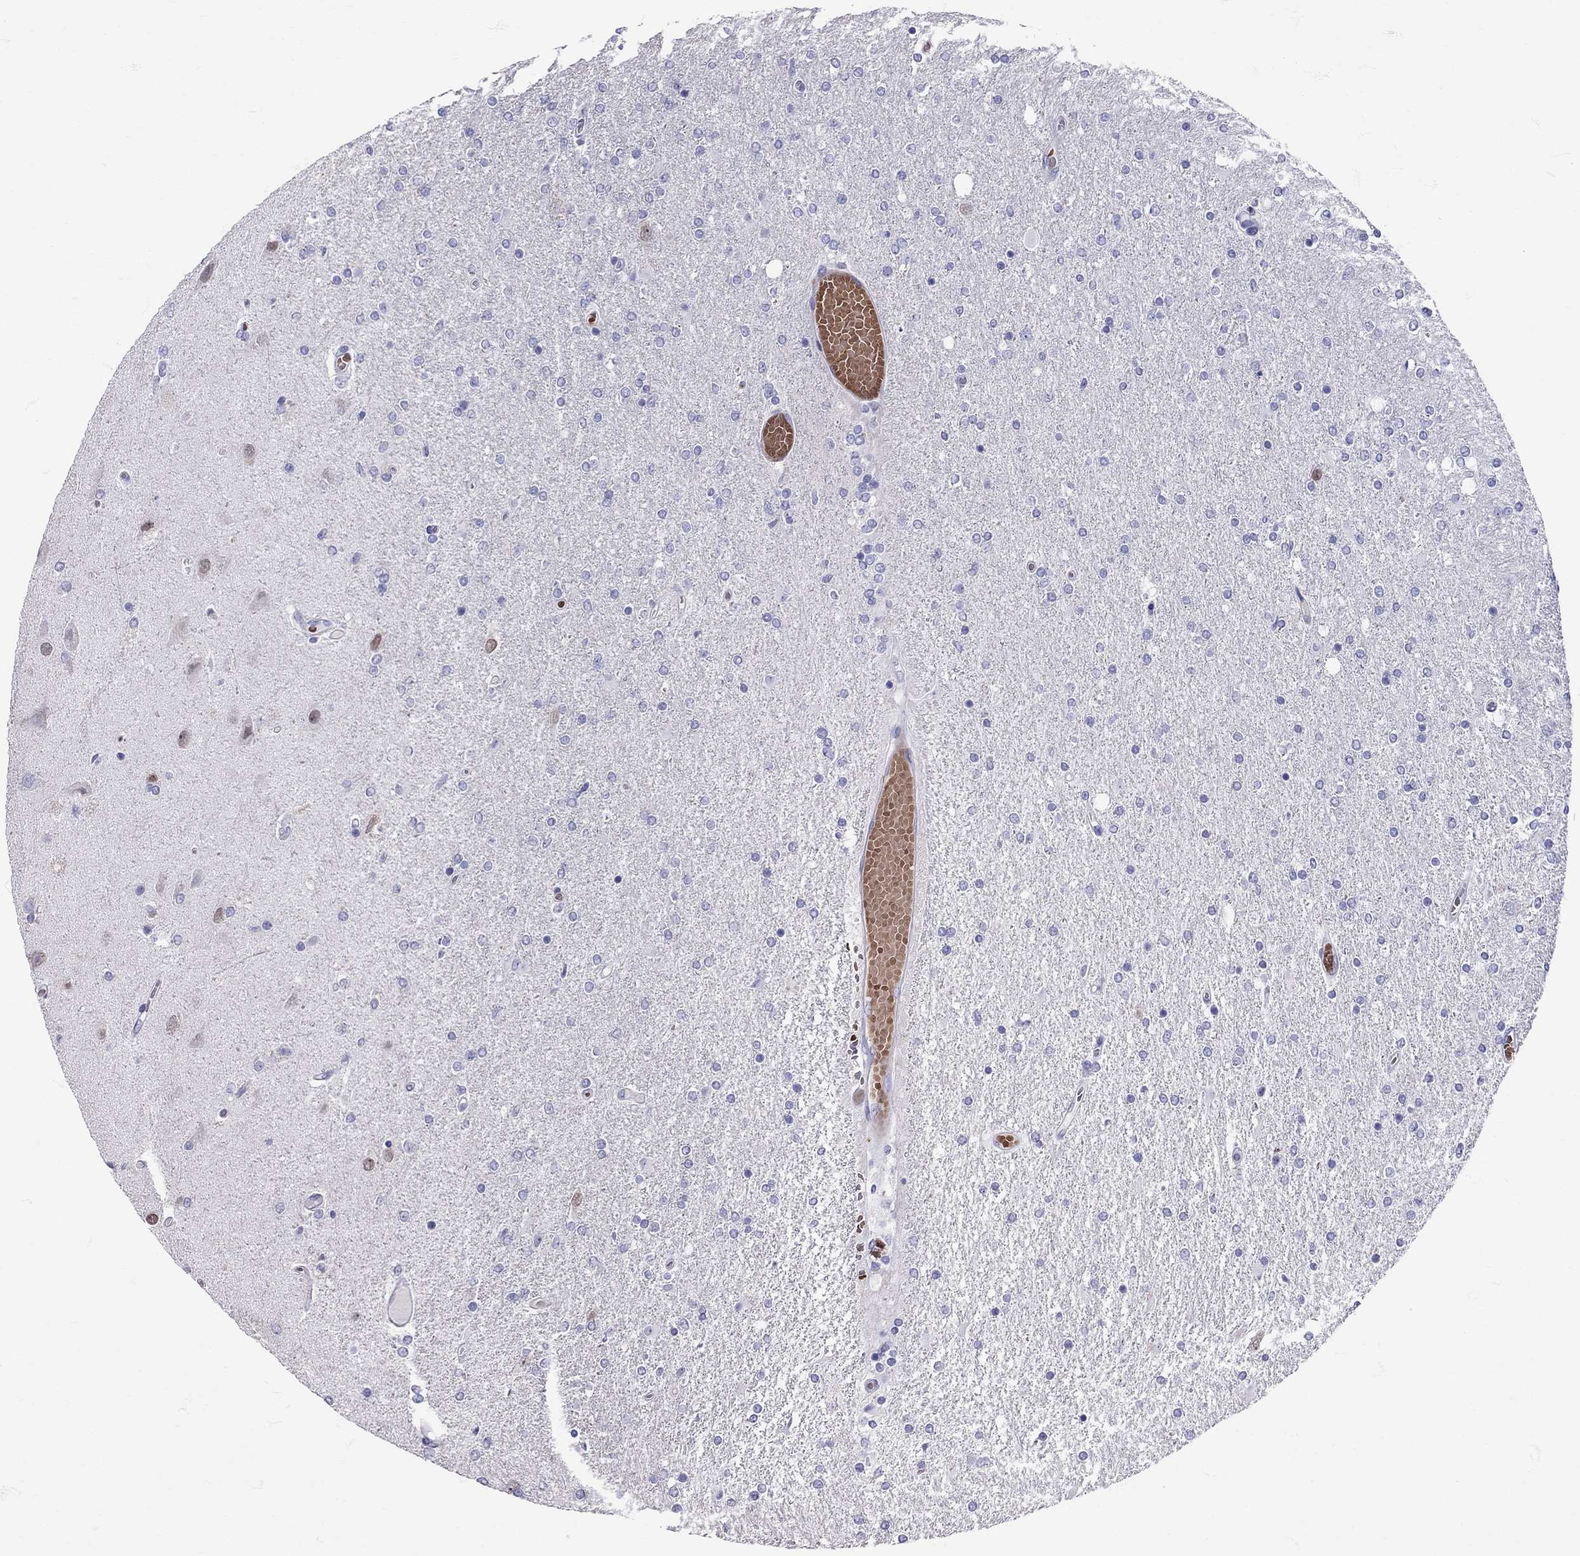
{"staining": {"intensity": "negative", "quantity": "none", "location": "none"}, "tissue": "glioma", "cell_type": "Tumor cells", "image_type": "cancer", "snomed": [{"axis": "morphology", "description": "Glioma, malignant, High grade"}, {"axis": "topography", "description": "Cerebral cortex"}], "caption": "The immunohistochemistry (IHC) photomicrograph has no significant staining in tumor cells of malignant high-grade glioma tissue.", "gene": "TBR1", "patient": {"sex": "male", "age": 70}}